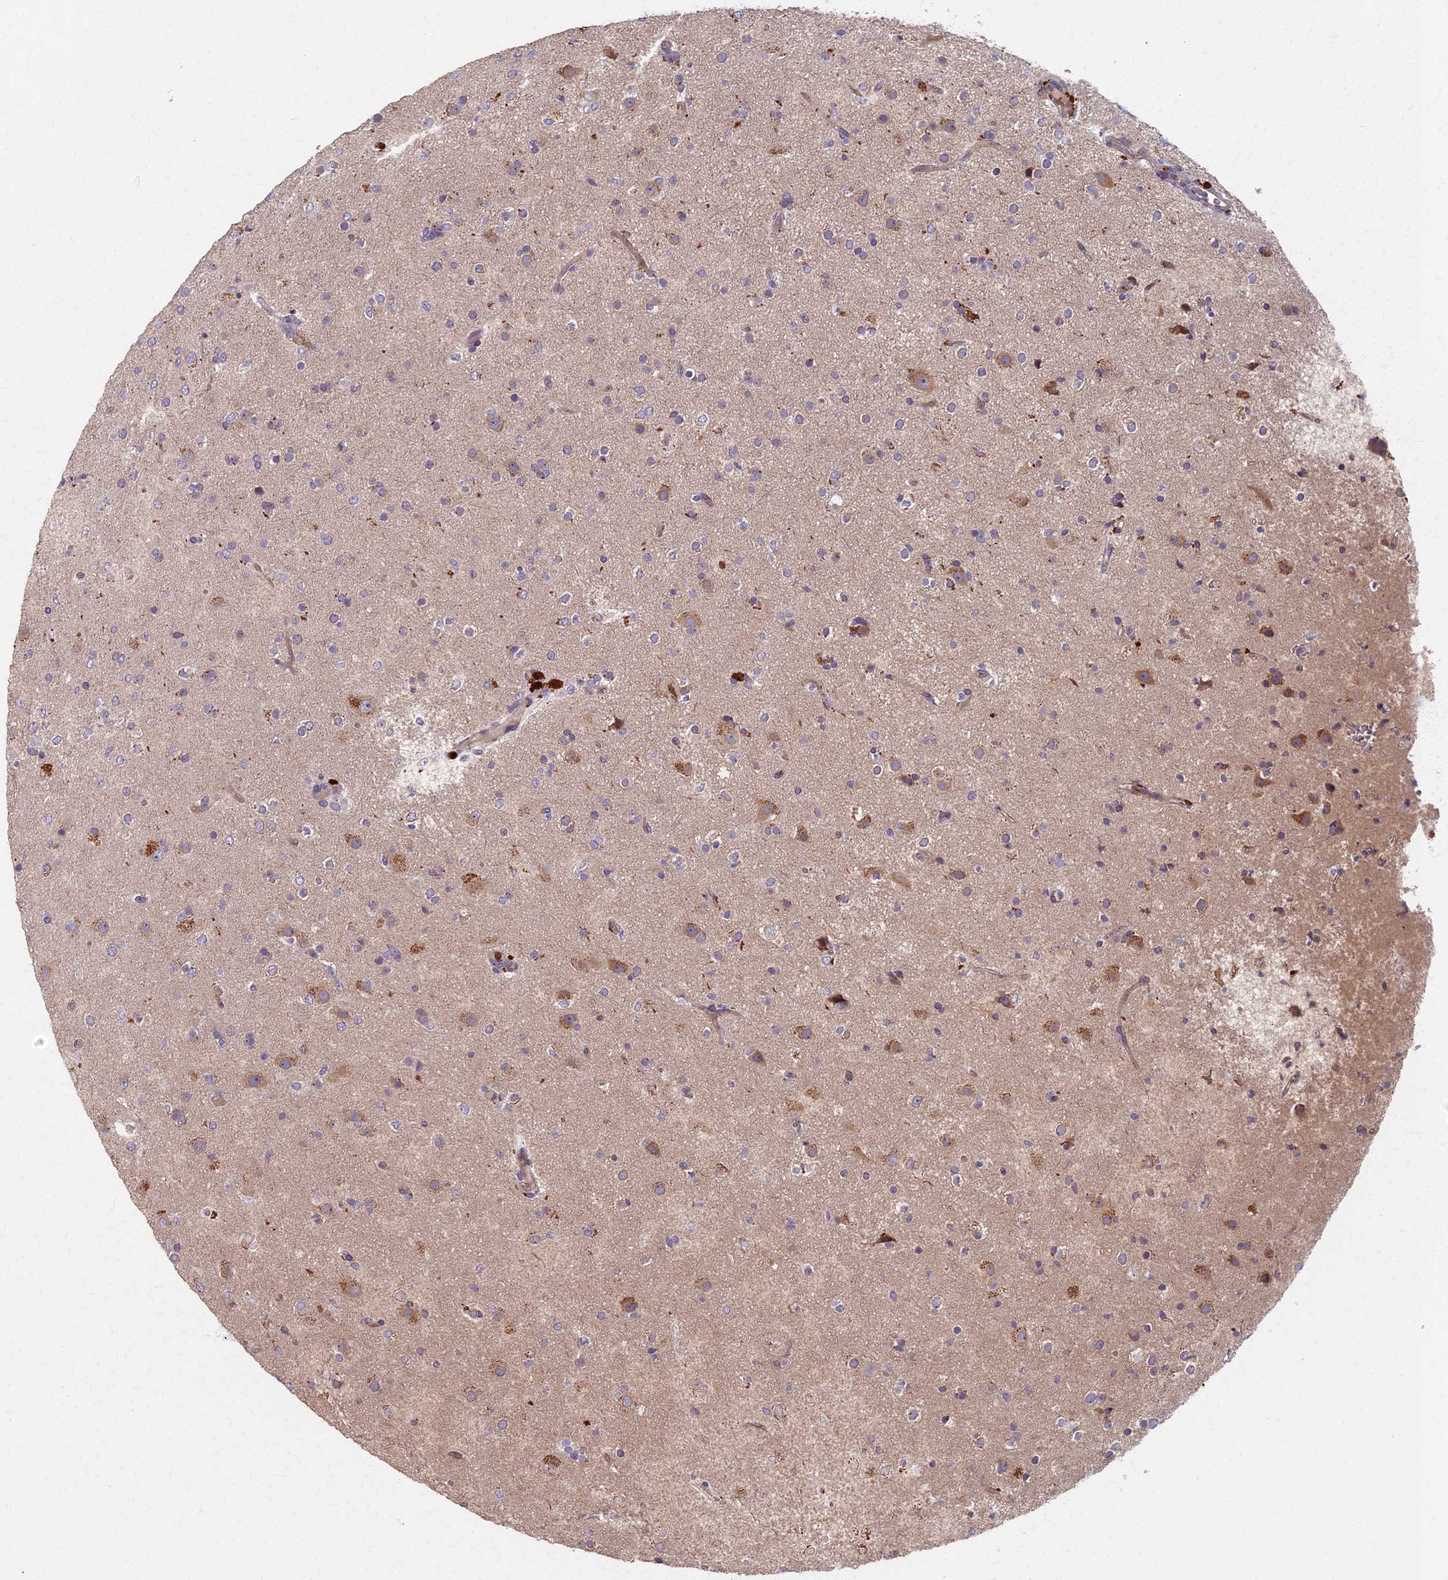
{"staining": {"intensity": "negative", "quantity": "none", "location": "none"}, "tissue": "glioma", "cell_type": "Tumor cells", "image_type": "cancer", "snomed": [{"axis": "morphology", "description": "Glioma, malignant, Low grade"}, {"axis": "topography", "description": "Brain"}], "caption": "Tumor cells are negative for brown protein staining in glioma. Brightfield microscopy of immunohistochemistry (IHC) stained with DAB (brown) and hematoxylin (blue), captured at high magnification.", "gene": "AP4E1", "patient": {"sex": "male", "age": 65}}